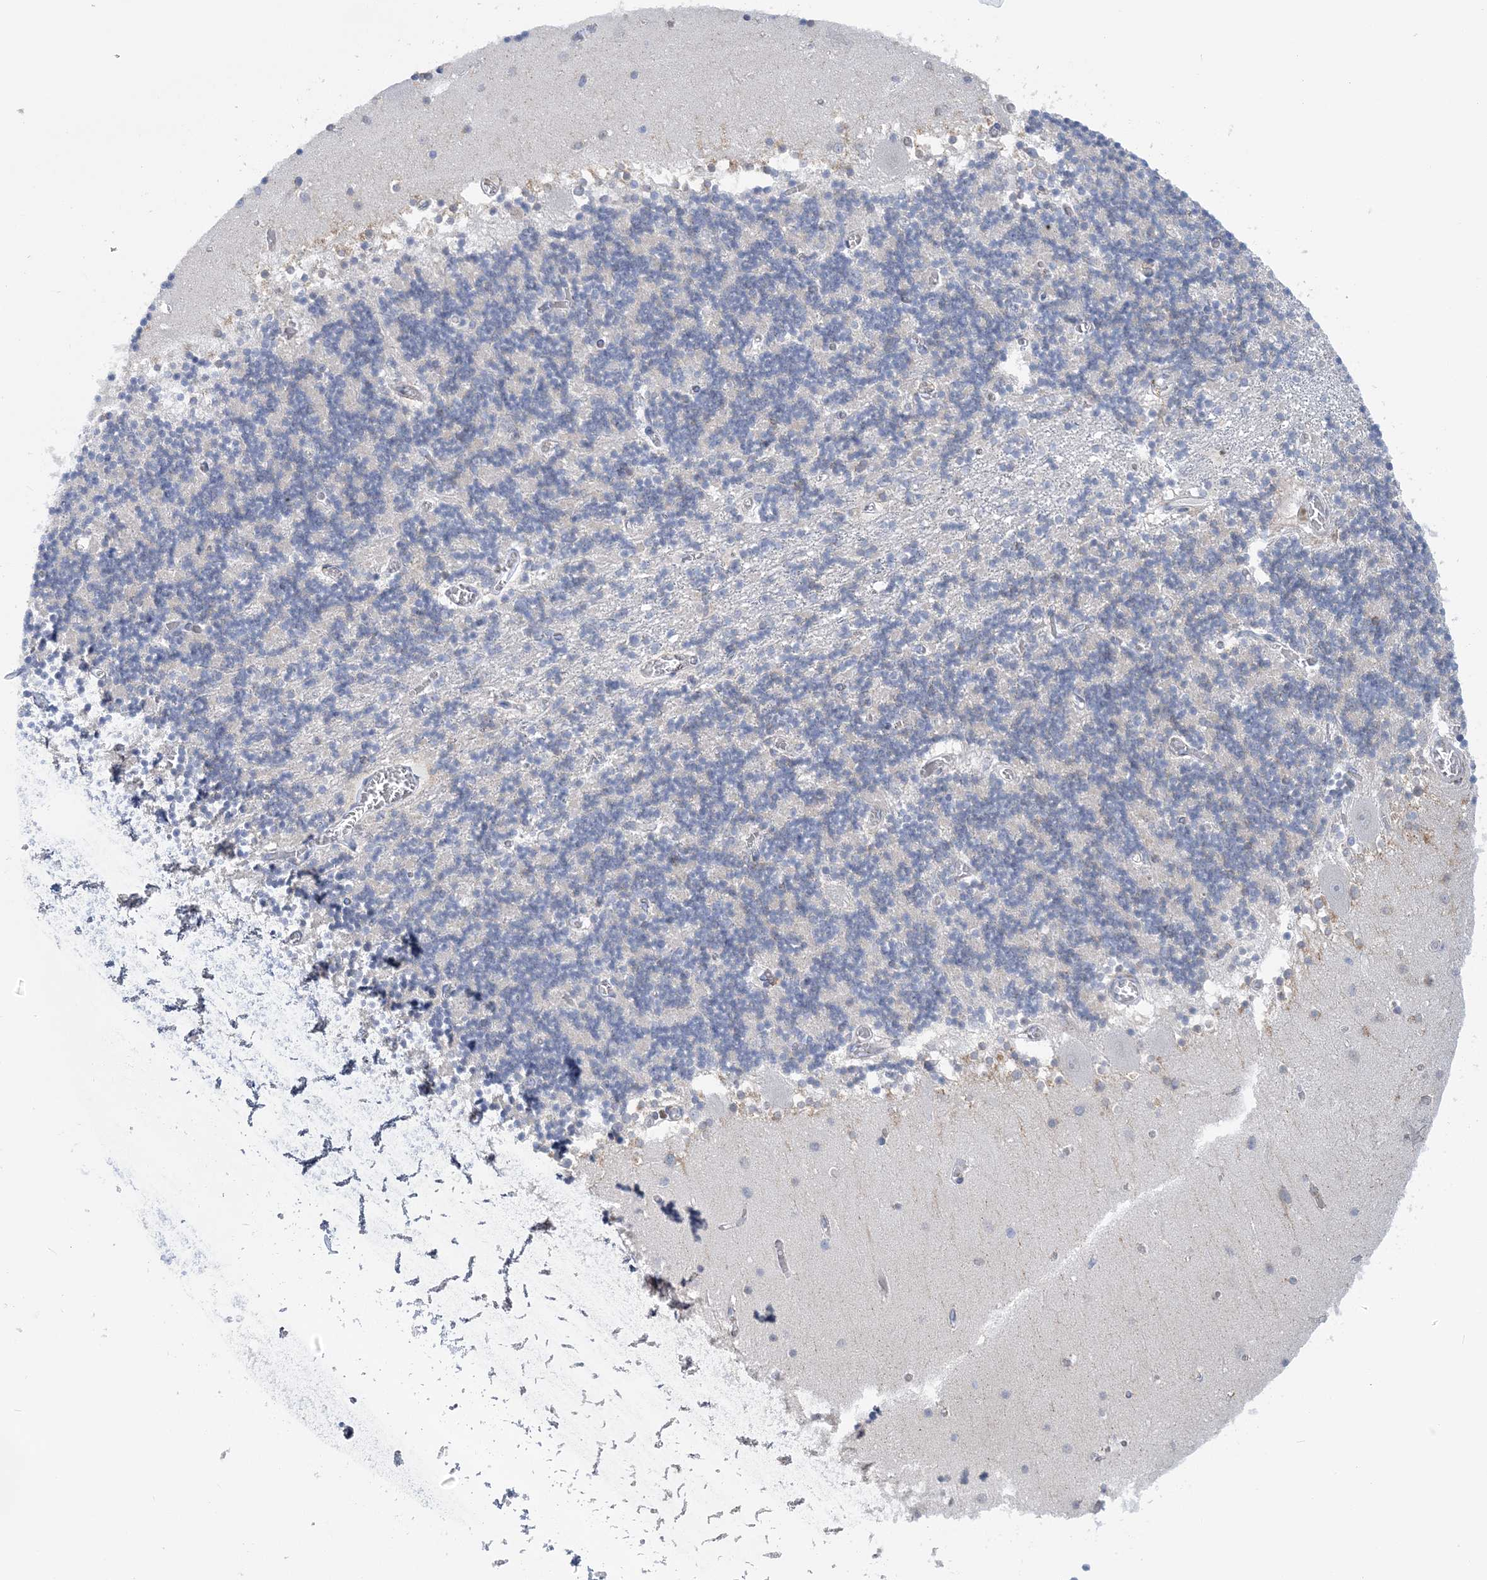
{"staining": {"intensity": "negative", "quantity": "none", "location": "none"}, "tissue": "cerebellum", "cell_type": "Cells in granular layer", "image_type": "normal", "snomed": [{"axis": "morphology", "description": "Normal tissue, NOS"}, {"axis": "topography", "description": "Cerebellum"}], "caption": "IHC of benign human cerebellum demonstrates no positivity in cells in granular layer.", "gene": "PLEKHG4B", "patient": {"sex": "female", "age": 28}}